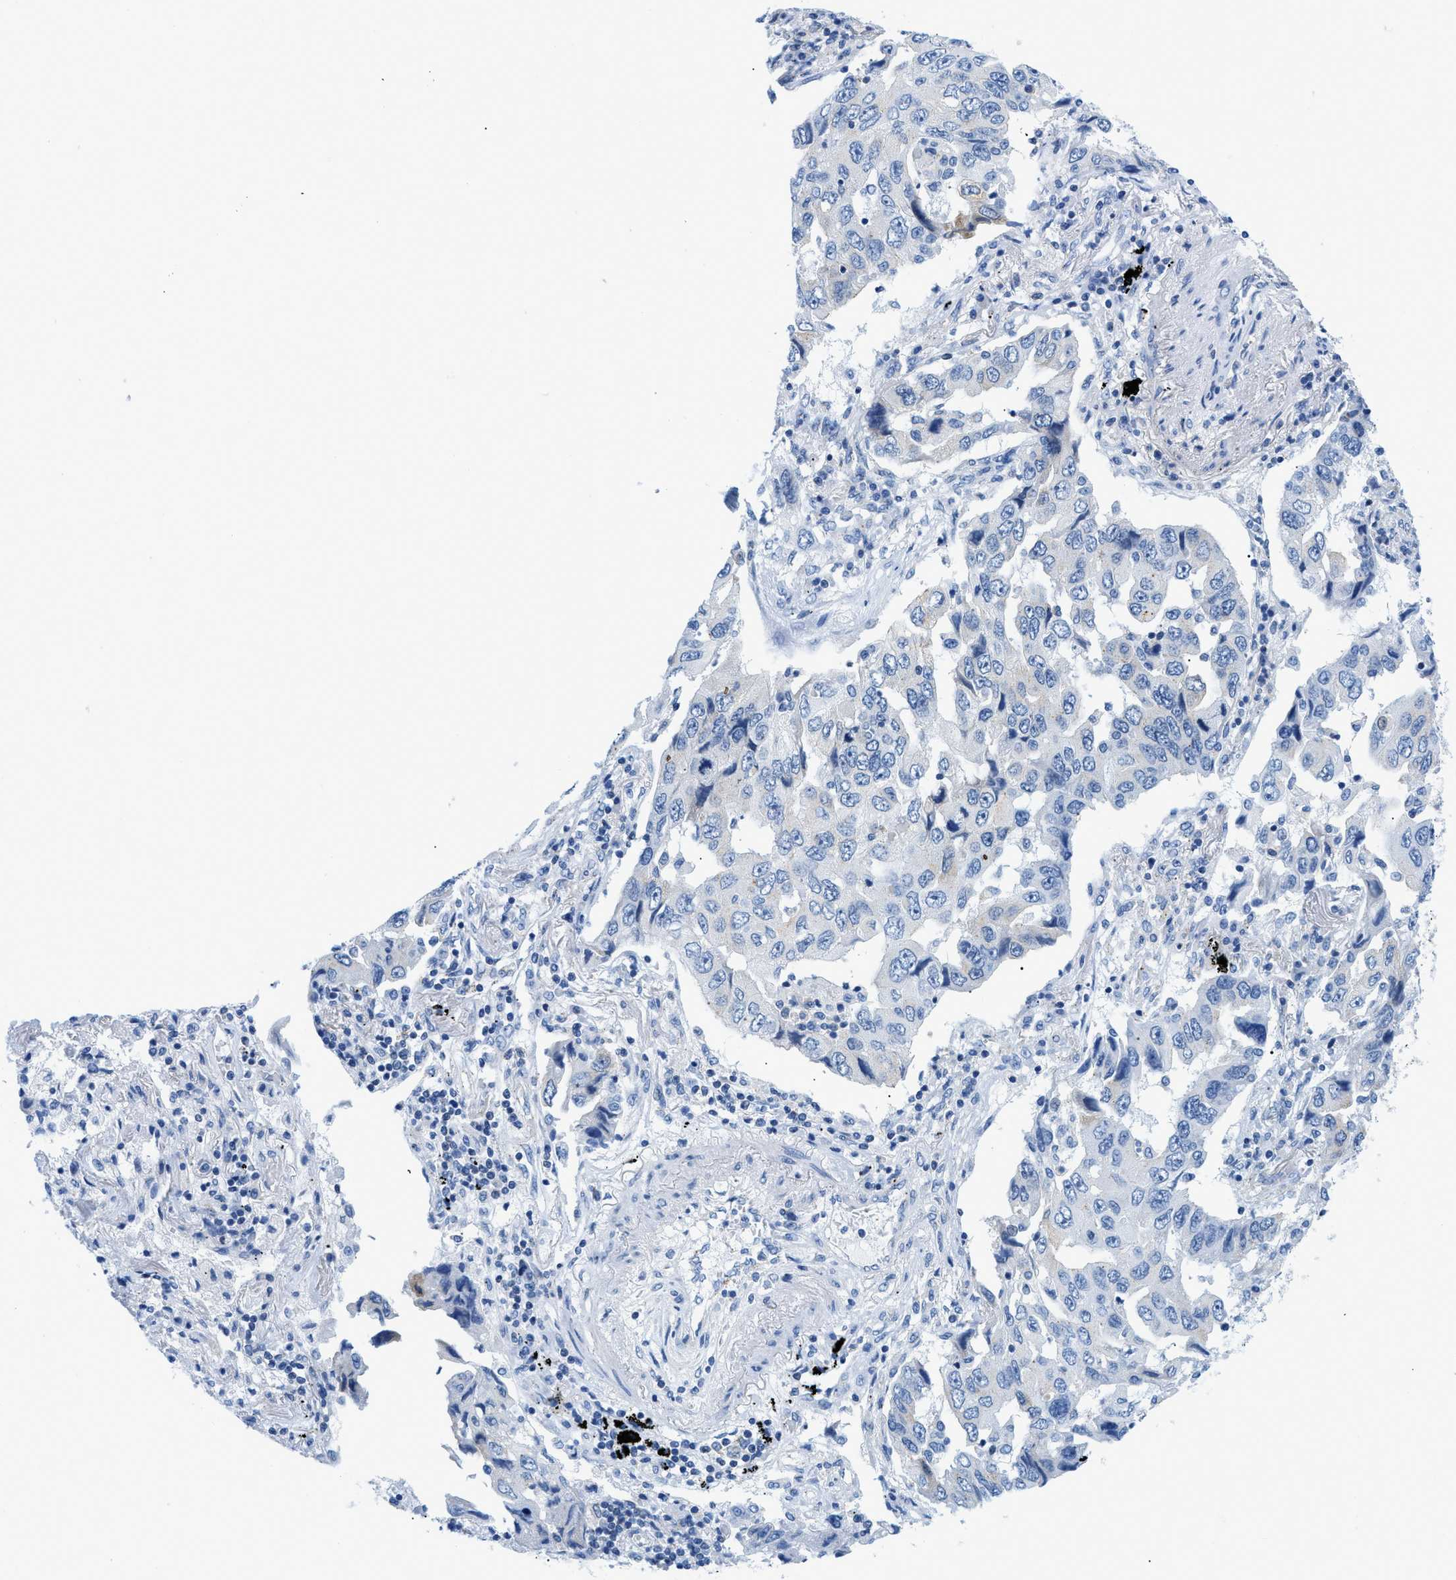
{"staining": {"intensity": "negative", "quantity": "none", "location": "none"}, "tissue": "lung cancer", "cell_type": "Tumor cells", "image_type": "cancer", "snomed": [{"axis": "morphology", "description": "Adenocarcinoma, NOS"}, {"axis": "topography", "description": "Lung"}], "caption": "The image displays no significant staining in tumor cells of lung cancer. The staining was performed using DAB to visualize the protein expression in brown, while the nuclei were stained in blue with hematoxylin (Magnification: 20x).", "gene": "FDCSP", "patient": {"sex": "female", "age": 65}}